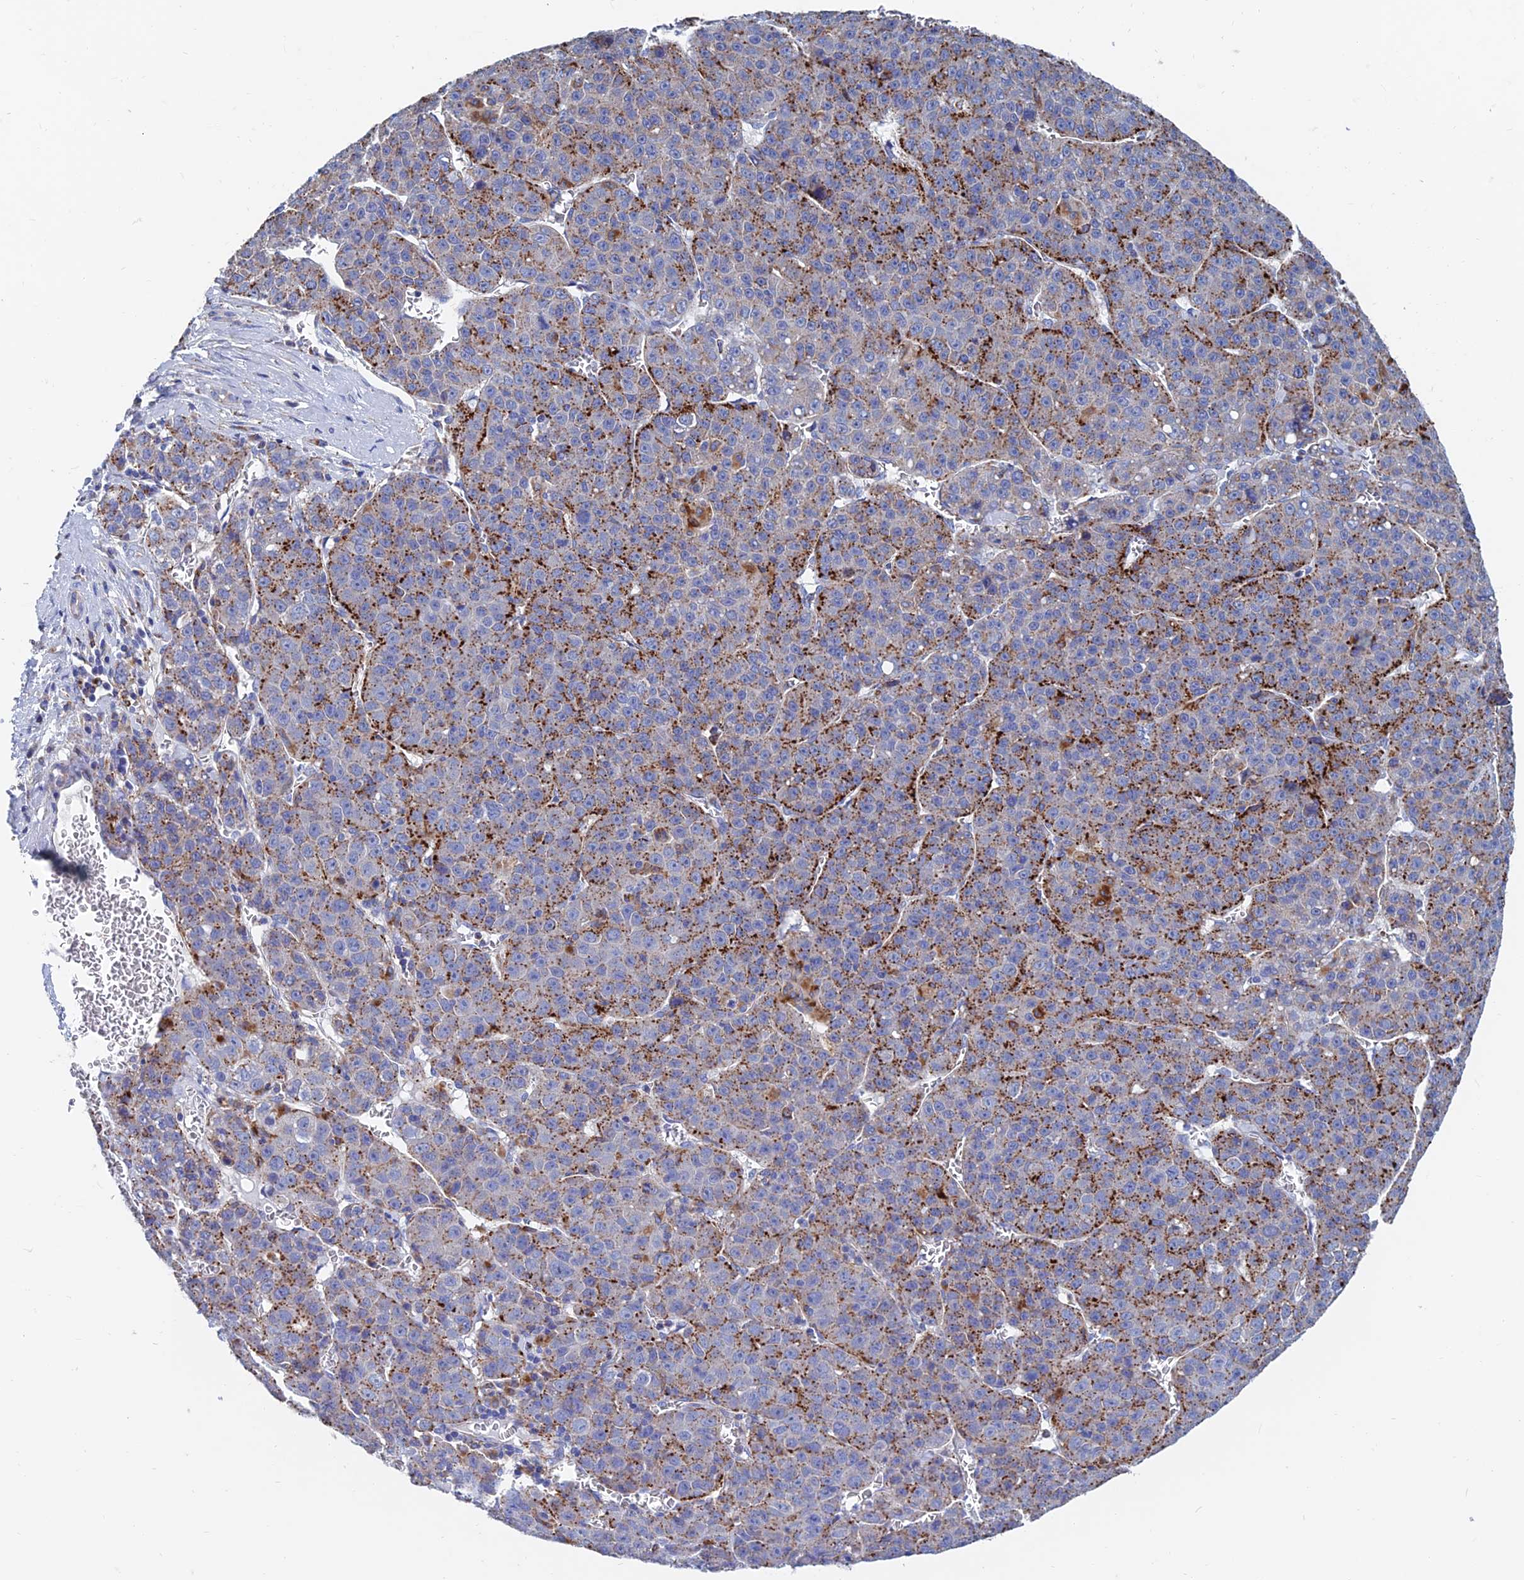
{"staining": {"intensity": "strong", "quantity": "25%-75%", "location": "cytoplasmic/membranous"}, "tissue": "liver cancer", "cell_type": "Tumor cells", "image_type": "cancer", "snomed": [{"axis": "morphology", "description": "Carcinoma, Hepatocellular, NOS"}, {"axis": "topography", "description": "Liver"}], "caption": "A high-resolution histopathology image shows IHC staining of liver cancer (hepatocellular carcinoma), which exhibits strong cytoplasmic/membranous staining in approximately 25%-75% of tumor cells. (IHC, brightfield microscopy, high magnification).", "gene": "SPNS1", "patient": {"sex": "female", "age": 53}}